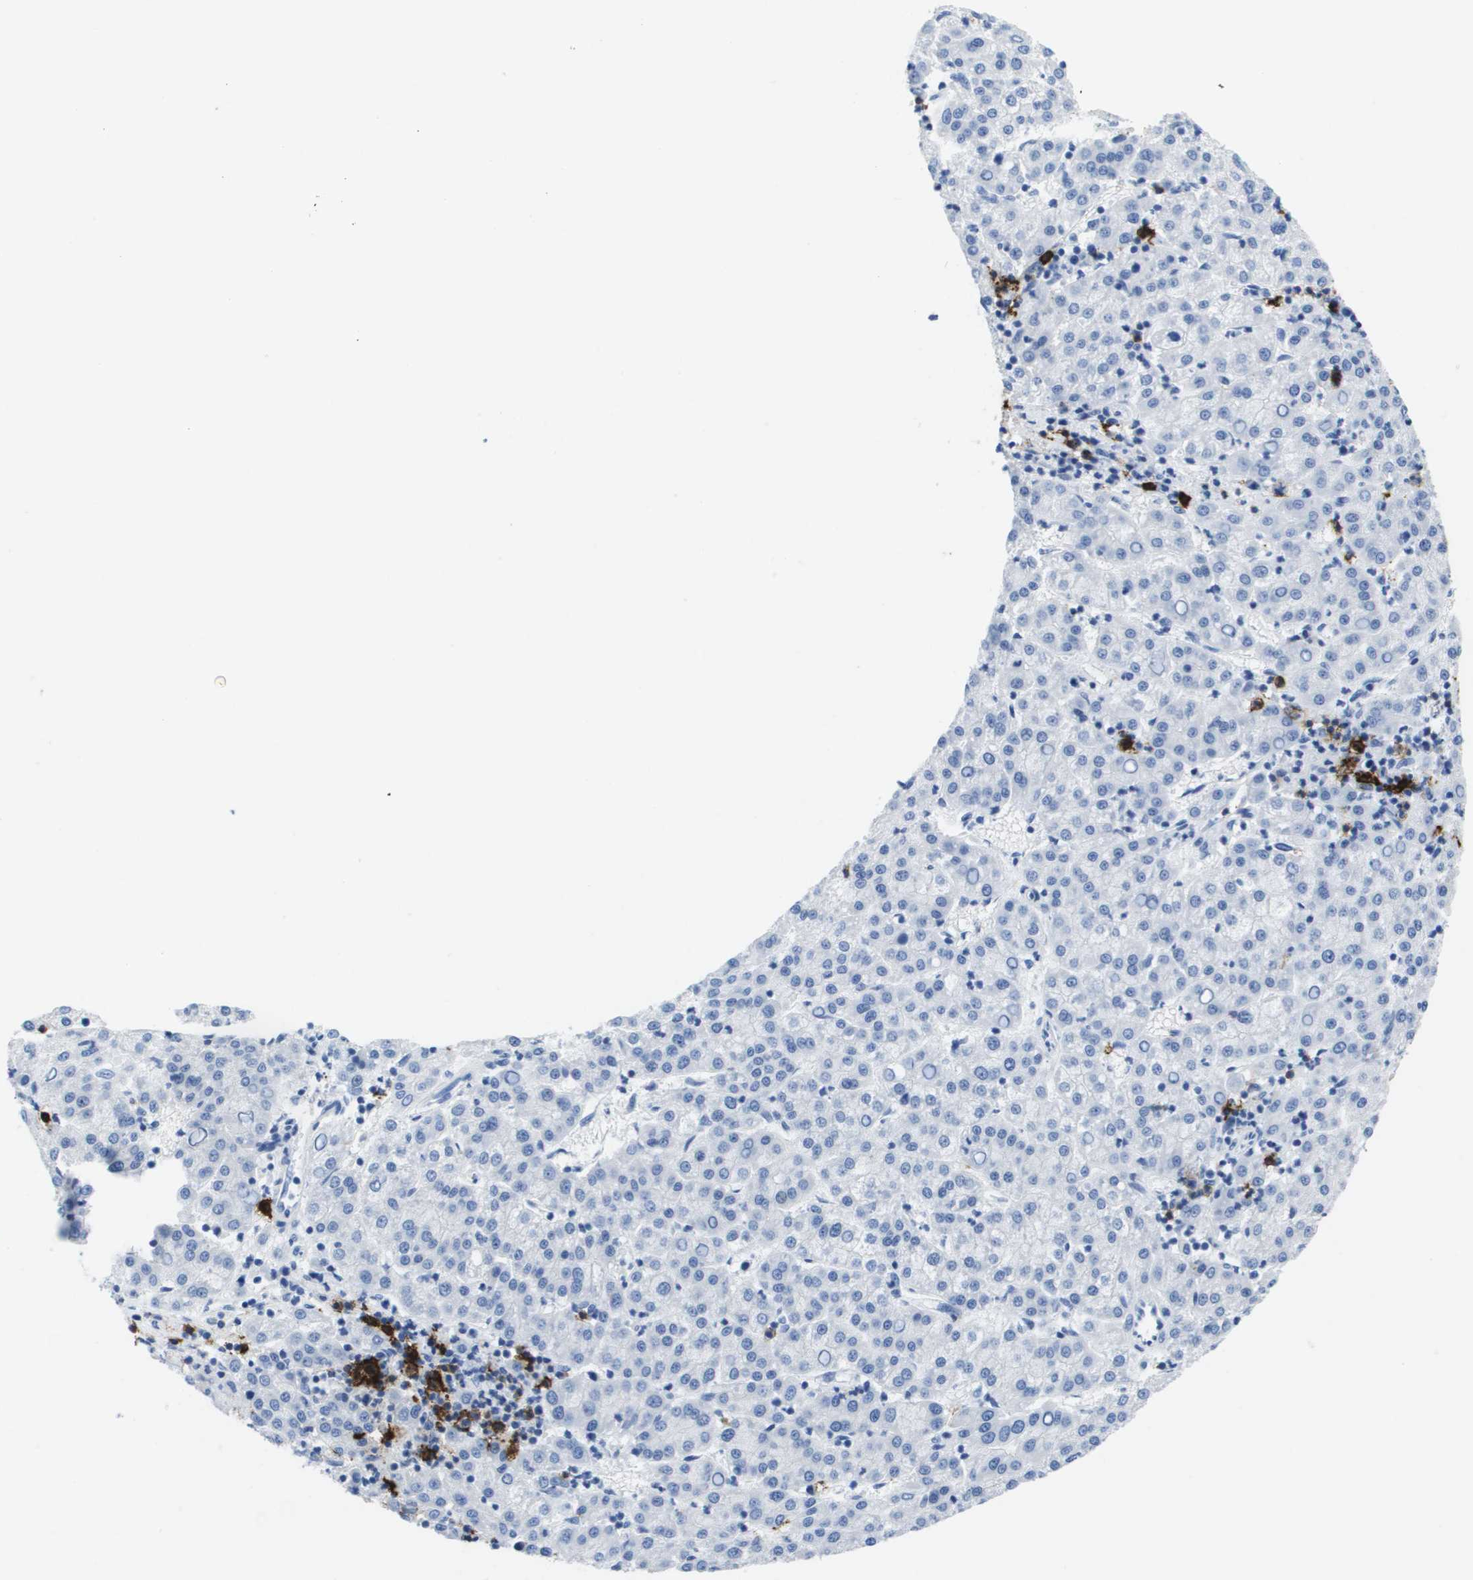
{"staining": {"intensity": "negative", "quantity": "none", "location": "none"}, "tissue": "liver cancer", "cell_type": "Tumor cells", "image_type": "cancer", "snomed": [{"axis": "morphology", "description": "Carcinoma, Hepatocellular, NOS"}, {"axis": "topography", "description": "Liver"}], "caption": "An IHC histopathology image of liver cancer (hepatocellular carcinoma) is shown. There is no staining in tumor cells of liver cancer (hepatocellular carcinoma). (Immunohistochemistry (ihc), brightfield microscopy, high magnification).", "gene": "MS4A1", "patient": {"sex": "female", "age": 58}}